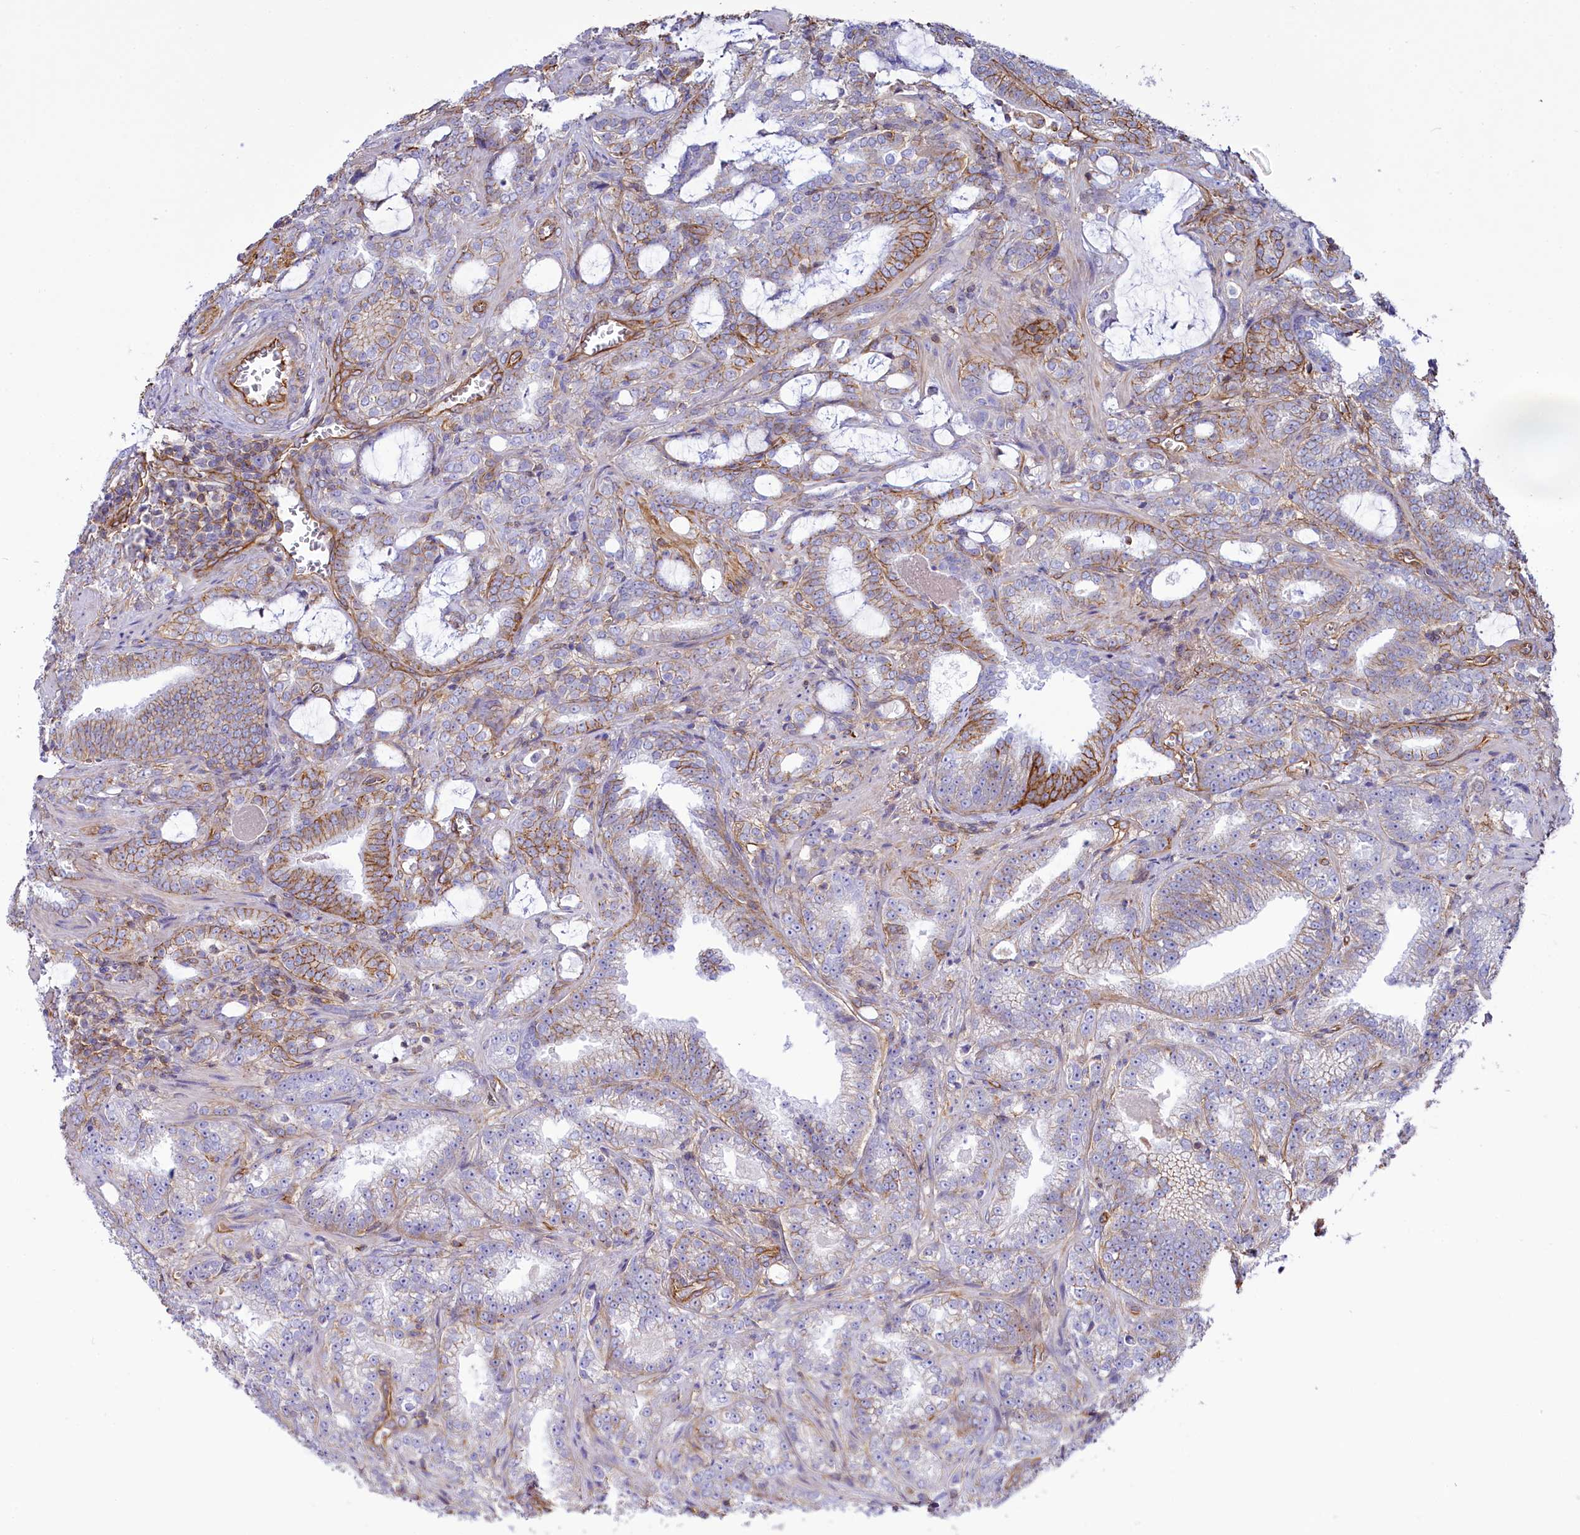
{"staining": {"intensity": "moderate", "quantity": "<25%", "location": "cytoplasmic/membranous"}, "tissue": "prostate cancer", "cell_type": "Tumor cells", "image_type": "cancer", "snomed": [{"axis": "morphology", "description": "Adenocarcinoma, High grade"}, {"axis": "topography", "description": "Prostate and seminal vesicle, NOS"}], "caption": "A high-resolution photomicrograph shows IHC staining of prostate cancer, which exhibits moderate cytoplasmic/membranous staining in approximately <25% of tumor cells.", "gene": "CD99", "patient": {"sex": "male", "age": 67}}